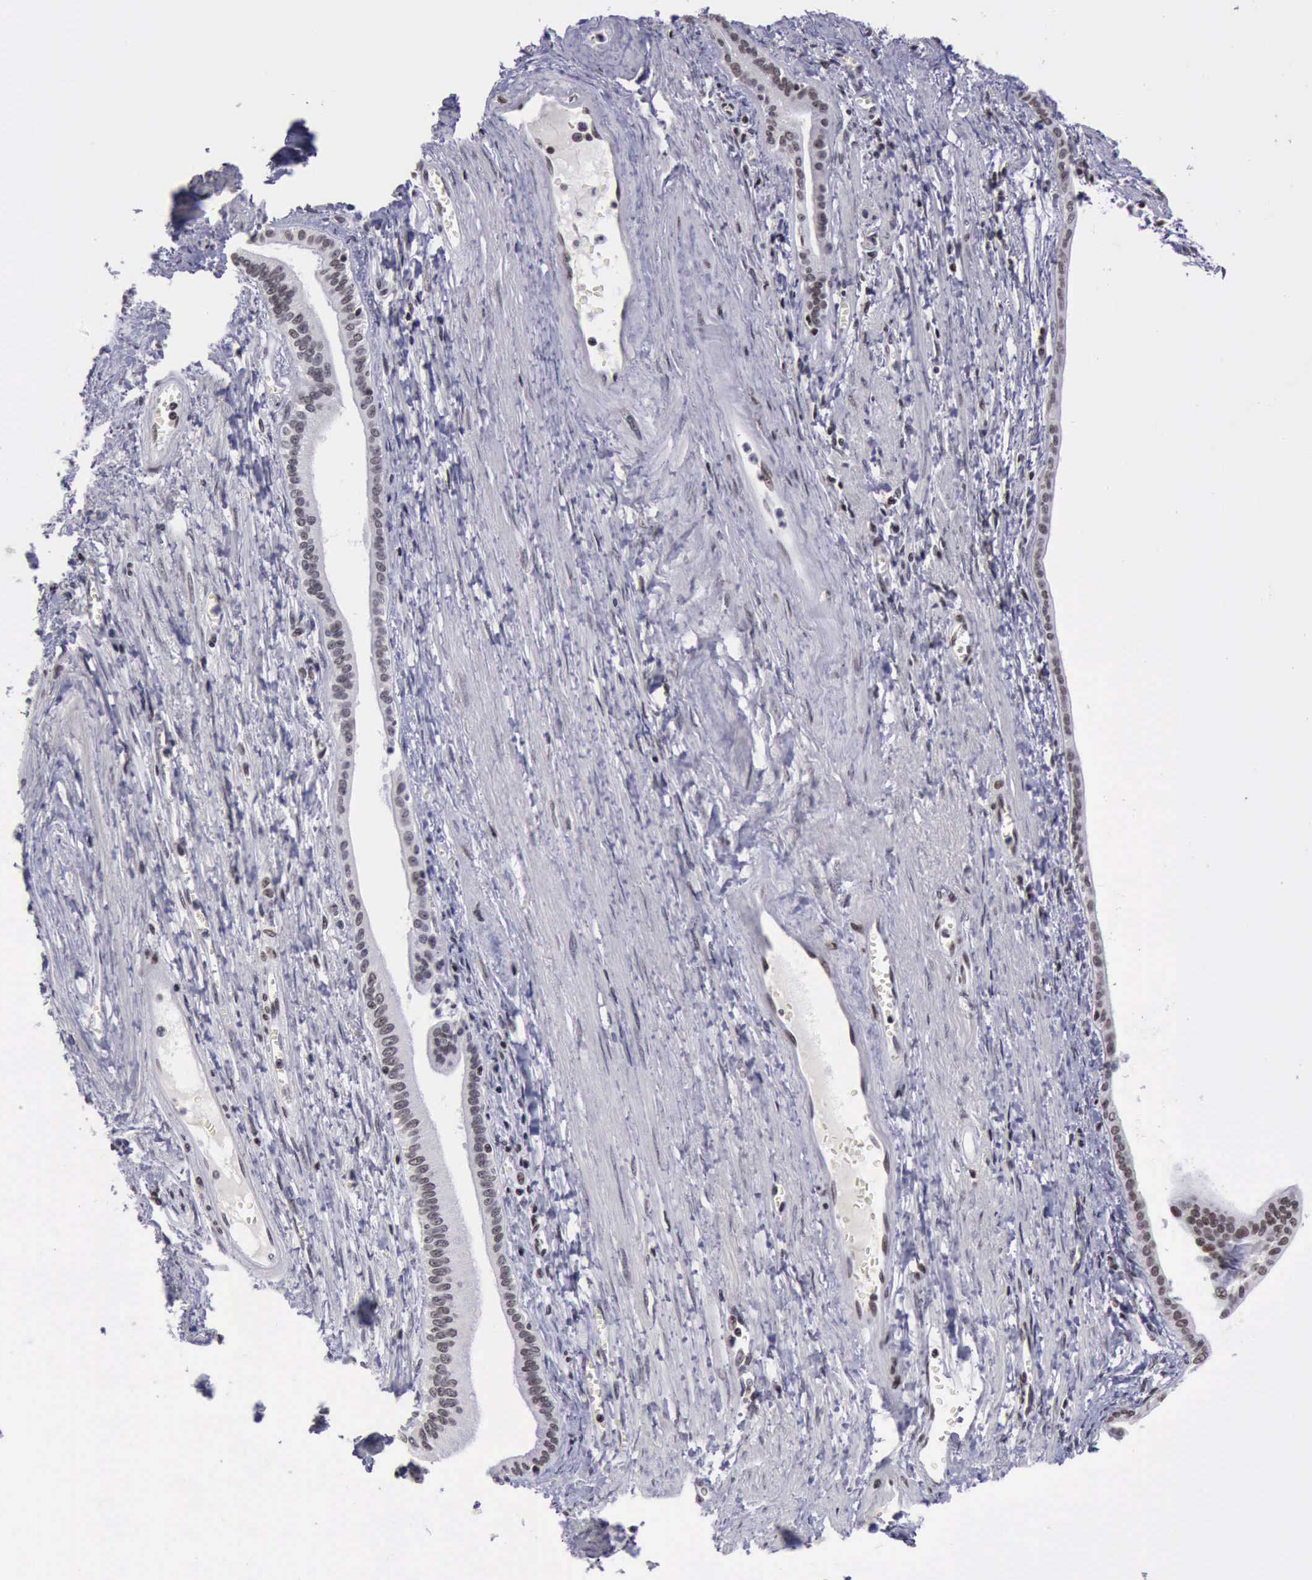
{"staining": {"intensity": "moderate", "quantity": "25%-75%", "location": "nuclear"}, "tissue": "liver cancer", "cell_type": "Tumor cells", "image_type": "cancer", "snomed": [{"axis": "morphology", "description": "Cholangiocarcinoma"}, {"axis": "topography", "description": "Liver"}], "caption": "Immunohistochemical staining of liver cancer (cholangiocarcinoma) exhibits medium levels of moderate nuclear protein staining in about 25%-75% of tumor cells. (DAB IHC with brightfield microscopy, high magnification).", "gene": "YY1", "patient": {"sex": "female", "age": 79}}